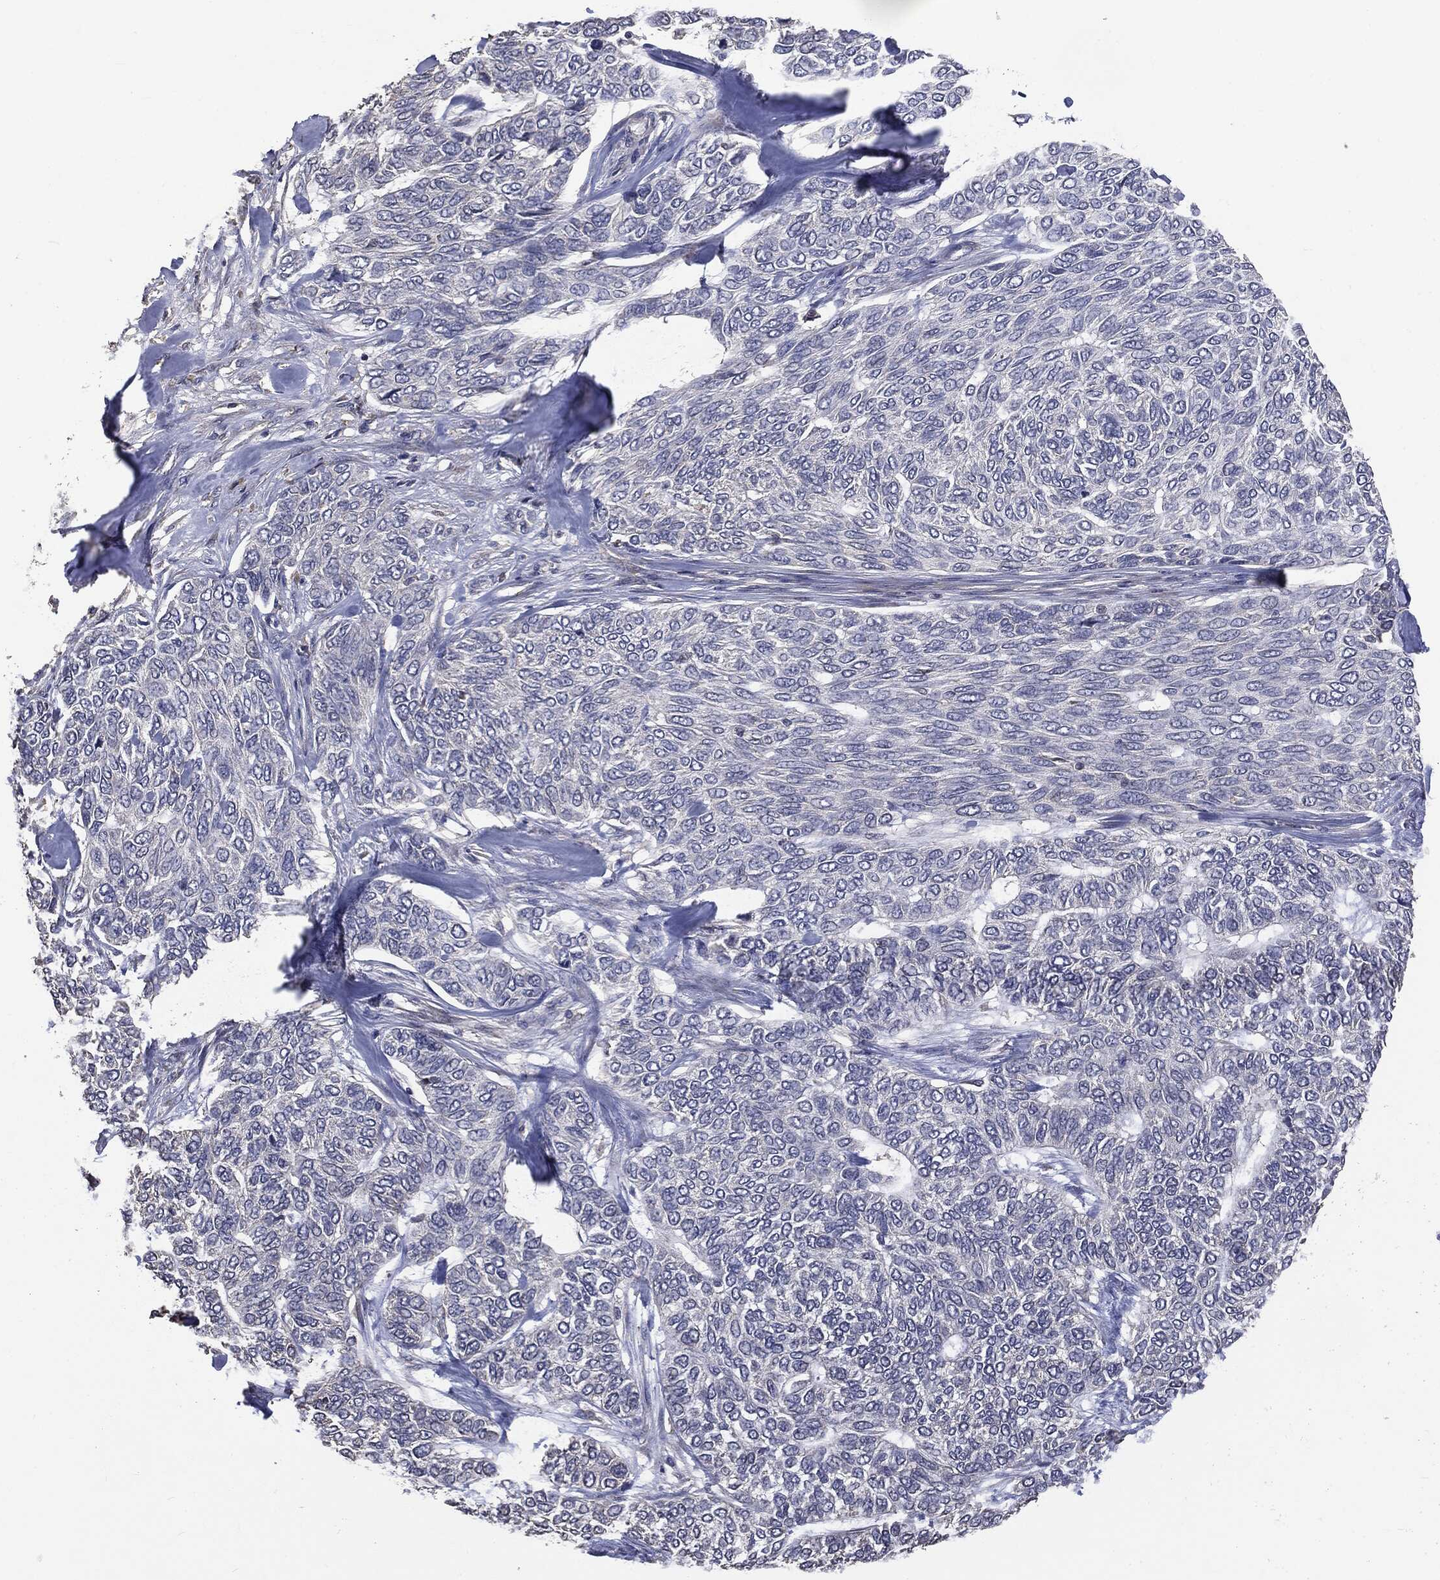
{"staining": {"intensity": "negative", "quantity": "none", "location": "none"}, "tissue": "skin cancer", "cell_type": "Tumor cells", "image_type": "cancer", "snomed": [{"axis": "morphology", "description": "Basal cell carcinoma"}, {"axis": "topography", "description": "Skin"}], "caption": "Basal cell carcinoma (skin) was stained to show a protein in brown. There is no significant staining in tumor cells. (DAB (3,3'-diaminobenzidine) immunohistochemistry (IHC) visualized using brightfield microscopy, high magnification).", "gene": "MTOR", "patient": {"sex": "female", "age": 65}}